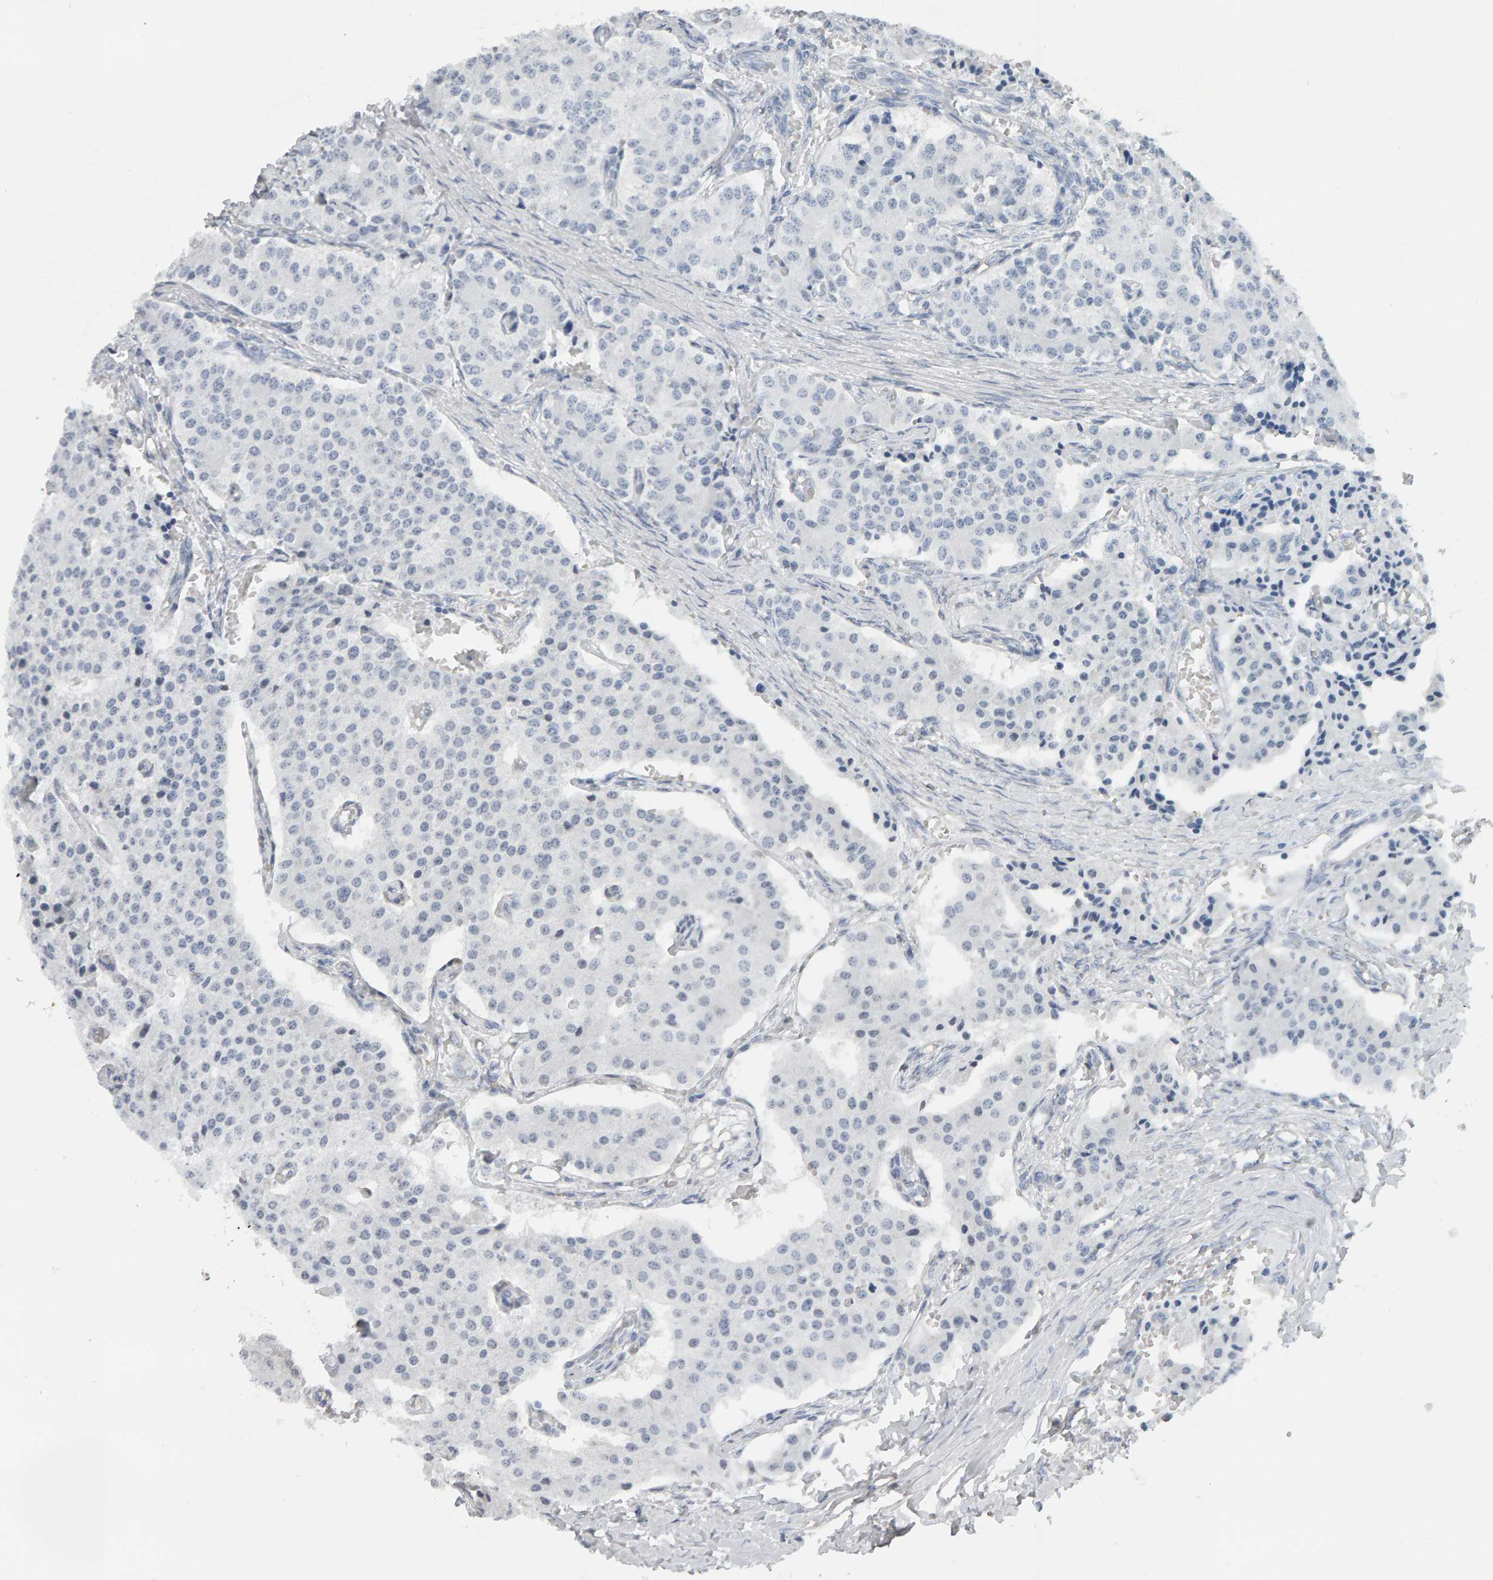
{"staining": {"intensity": "negative", "quantity": "none", "location": "none"}, "tissue": "carcinoid", "cell_type": "Tumor cells", "image_type": "cancer", "snomed": [{"axis": "morphology", "description": "Carcinoid, malignant, NOS"}, {"axis": "topography", "description": "Colon"}], "caption": "The histopathology image reveals no staining of tumor cells in carcinoid.", "gene": "AFF4", "patient": {"sex": "female", "age": 52}}